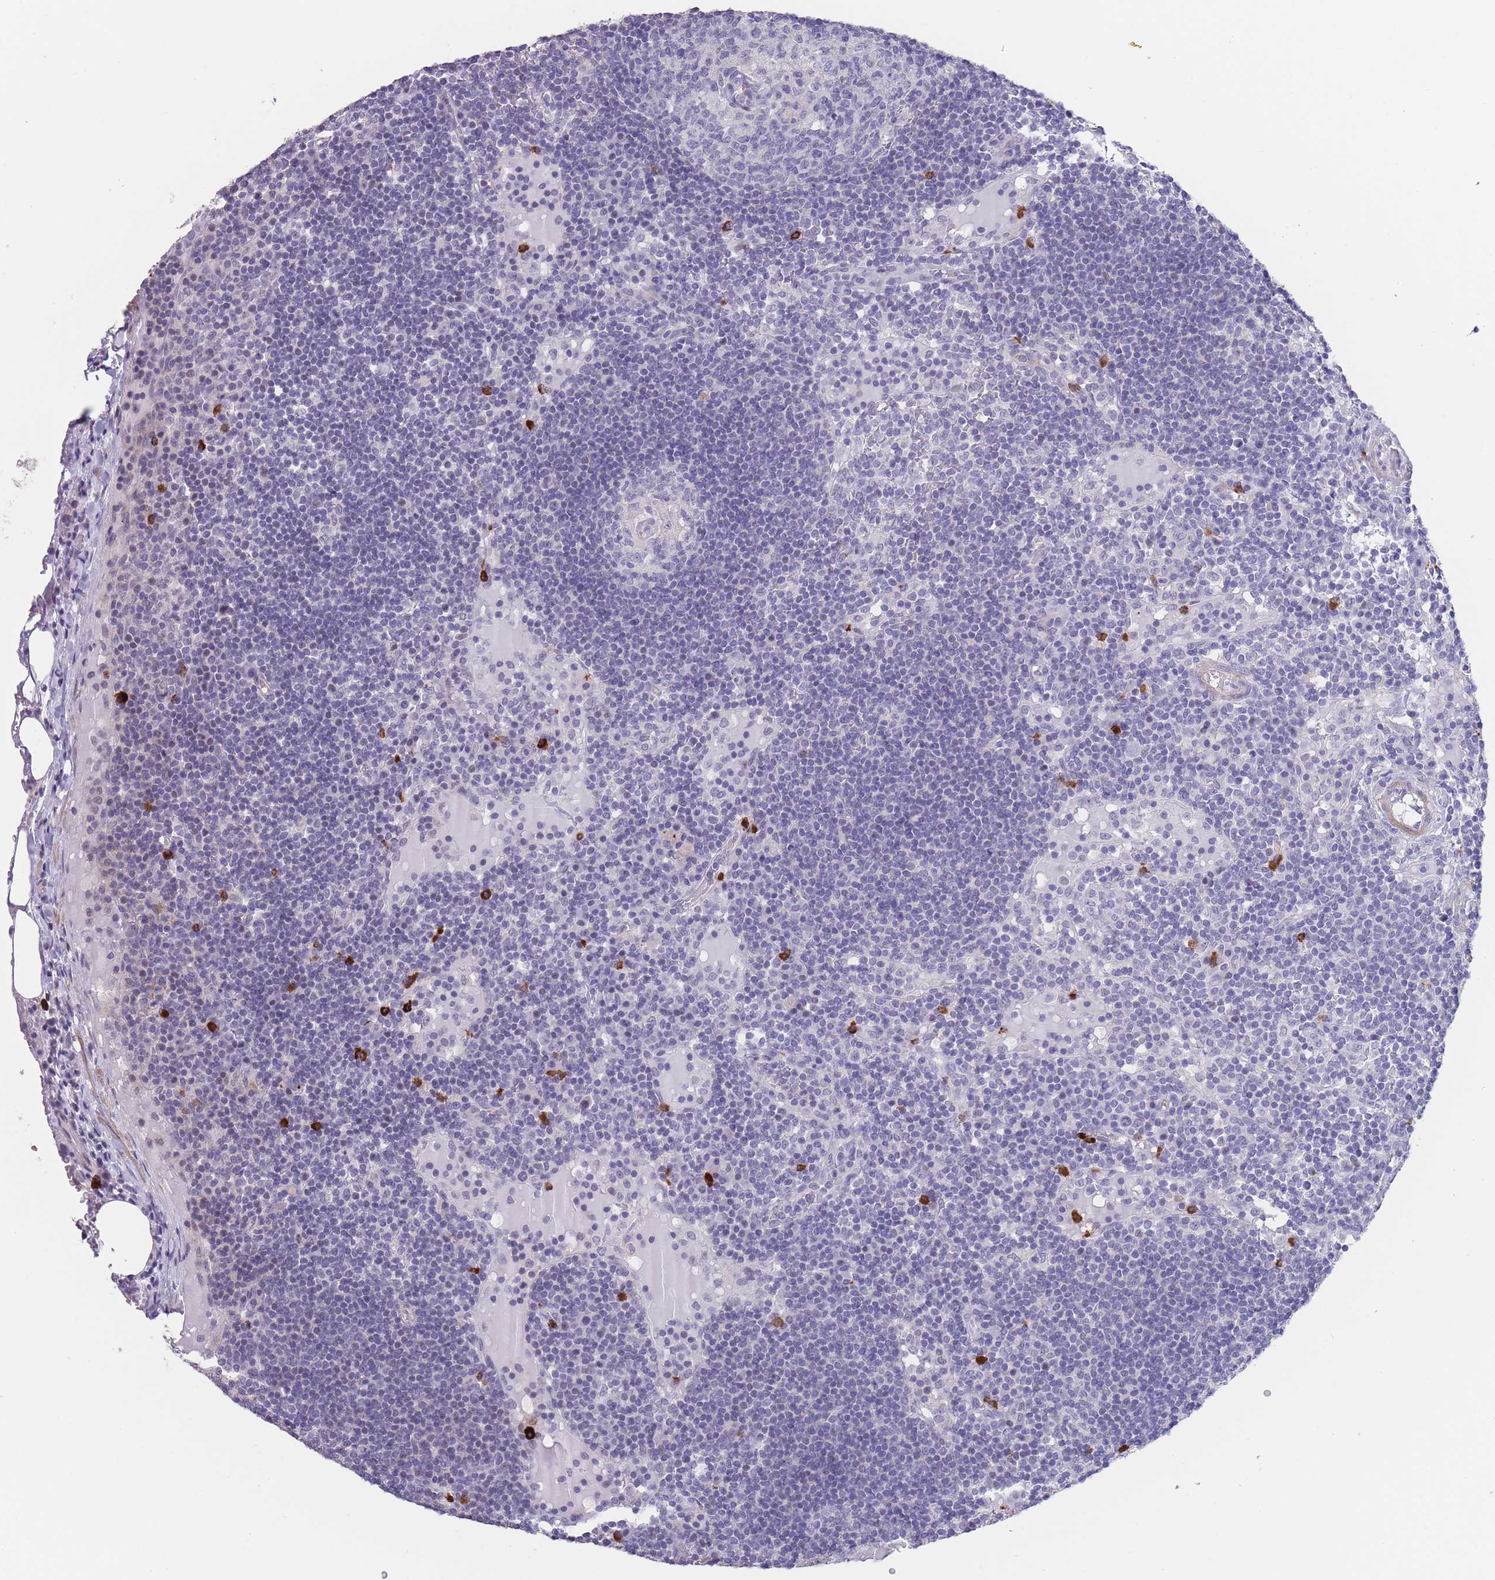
{"staining": {"intensity": "negative", "quantity": "none", "location": "none"}, "tissue": "lymph node", "cell_type": "Germinal center cells", "image_type": "normal", "snomed": [{"axis": "morphology", "description": "Normal tissue, NOS"}, {"axis": "topography", "description": "Lymph node"}], "caption": "Immunohistochemical staining of benign lymph node reveals no significant expression in germinal center cells. Brightfield microscopy of IHC stained with DAB (3,3'-diaminobenzidine) (brown) and hematoxylin (blue), captured at high magnification.", "gene": "ASAP3", "patient": {"sex": "male", "age": 53}}